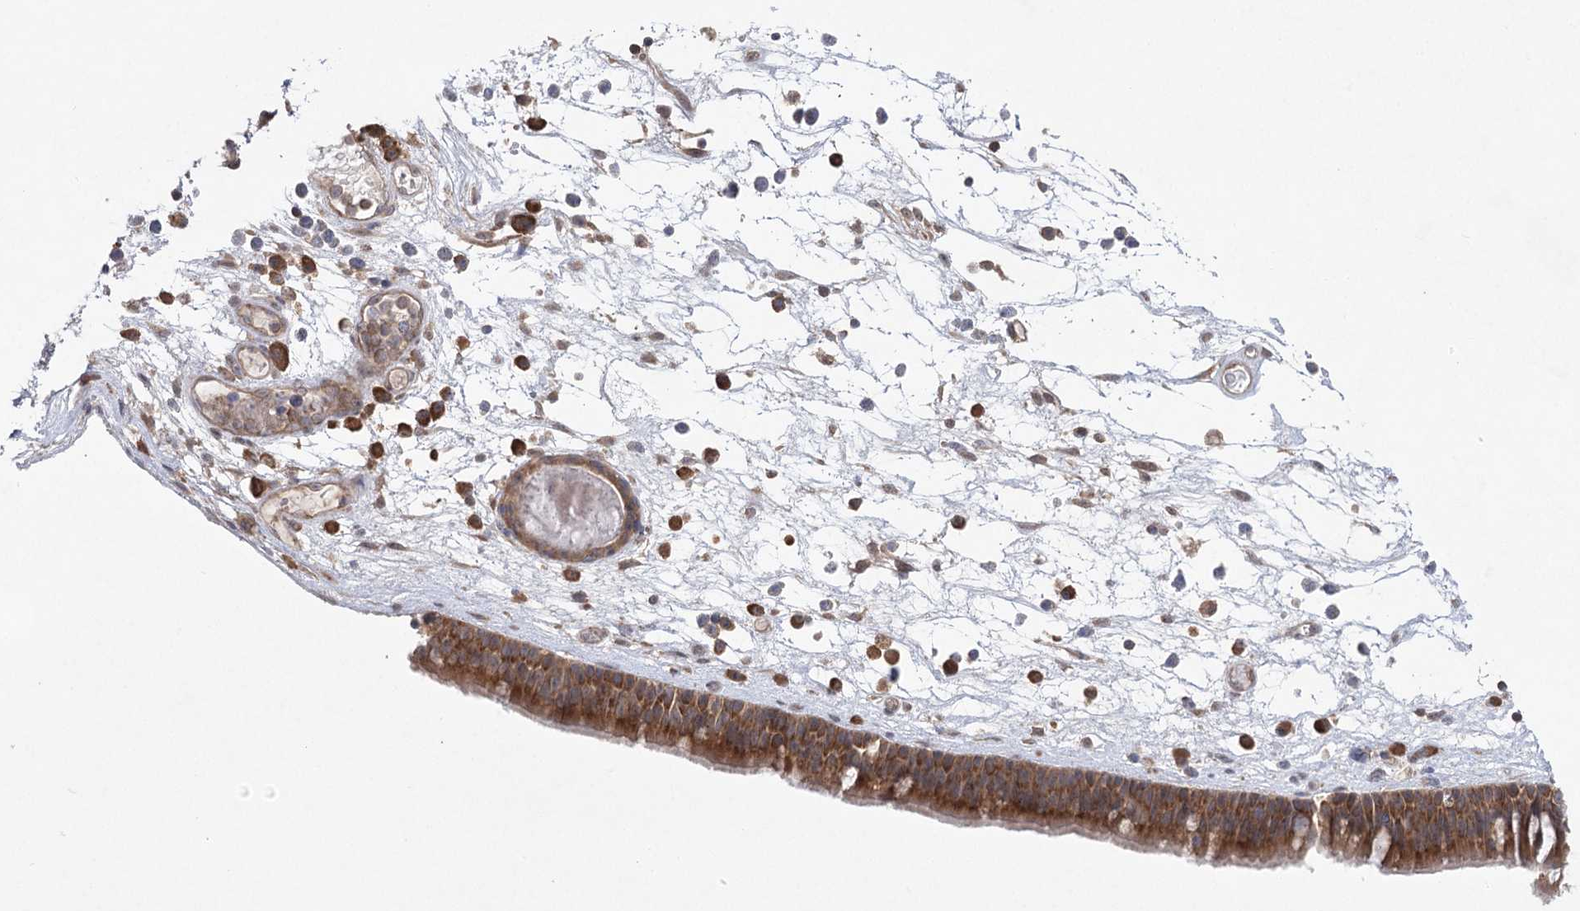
{"staining": {"intensity": "moderate", "quantity": ">75%", "location": "cytoplasmic/membranous"}, "tissue": "nasopharynx", "cell_type": "Respiratory epithelial cells", "image_type": "normal", "snomed": [{"axis": "morphology", "description": "Normal tissue, NOS"}, {"axis": "morphology", "description": "Inflammation, NOS"}, {"axis": "morphology", "description": "Malignant melanoma, Metastatic site"}, {"axis": "topography", "description": "Nasopharynx"}], "caption": "Moderate cytoplasmic/membranous positivity for a protein is appreciated in about >75% of respiratory epithelial cells of benign nasopharynx using immunohistochemistry.", "gene": "EIF3A", "patient": {"sex": "male", "age": 70}}